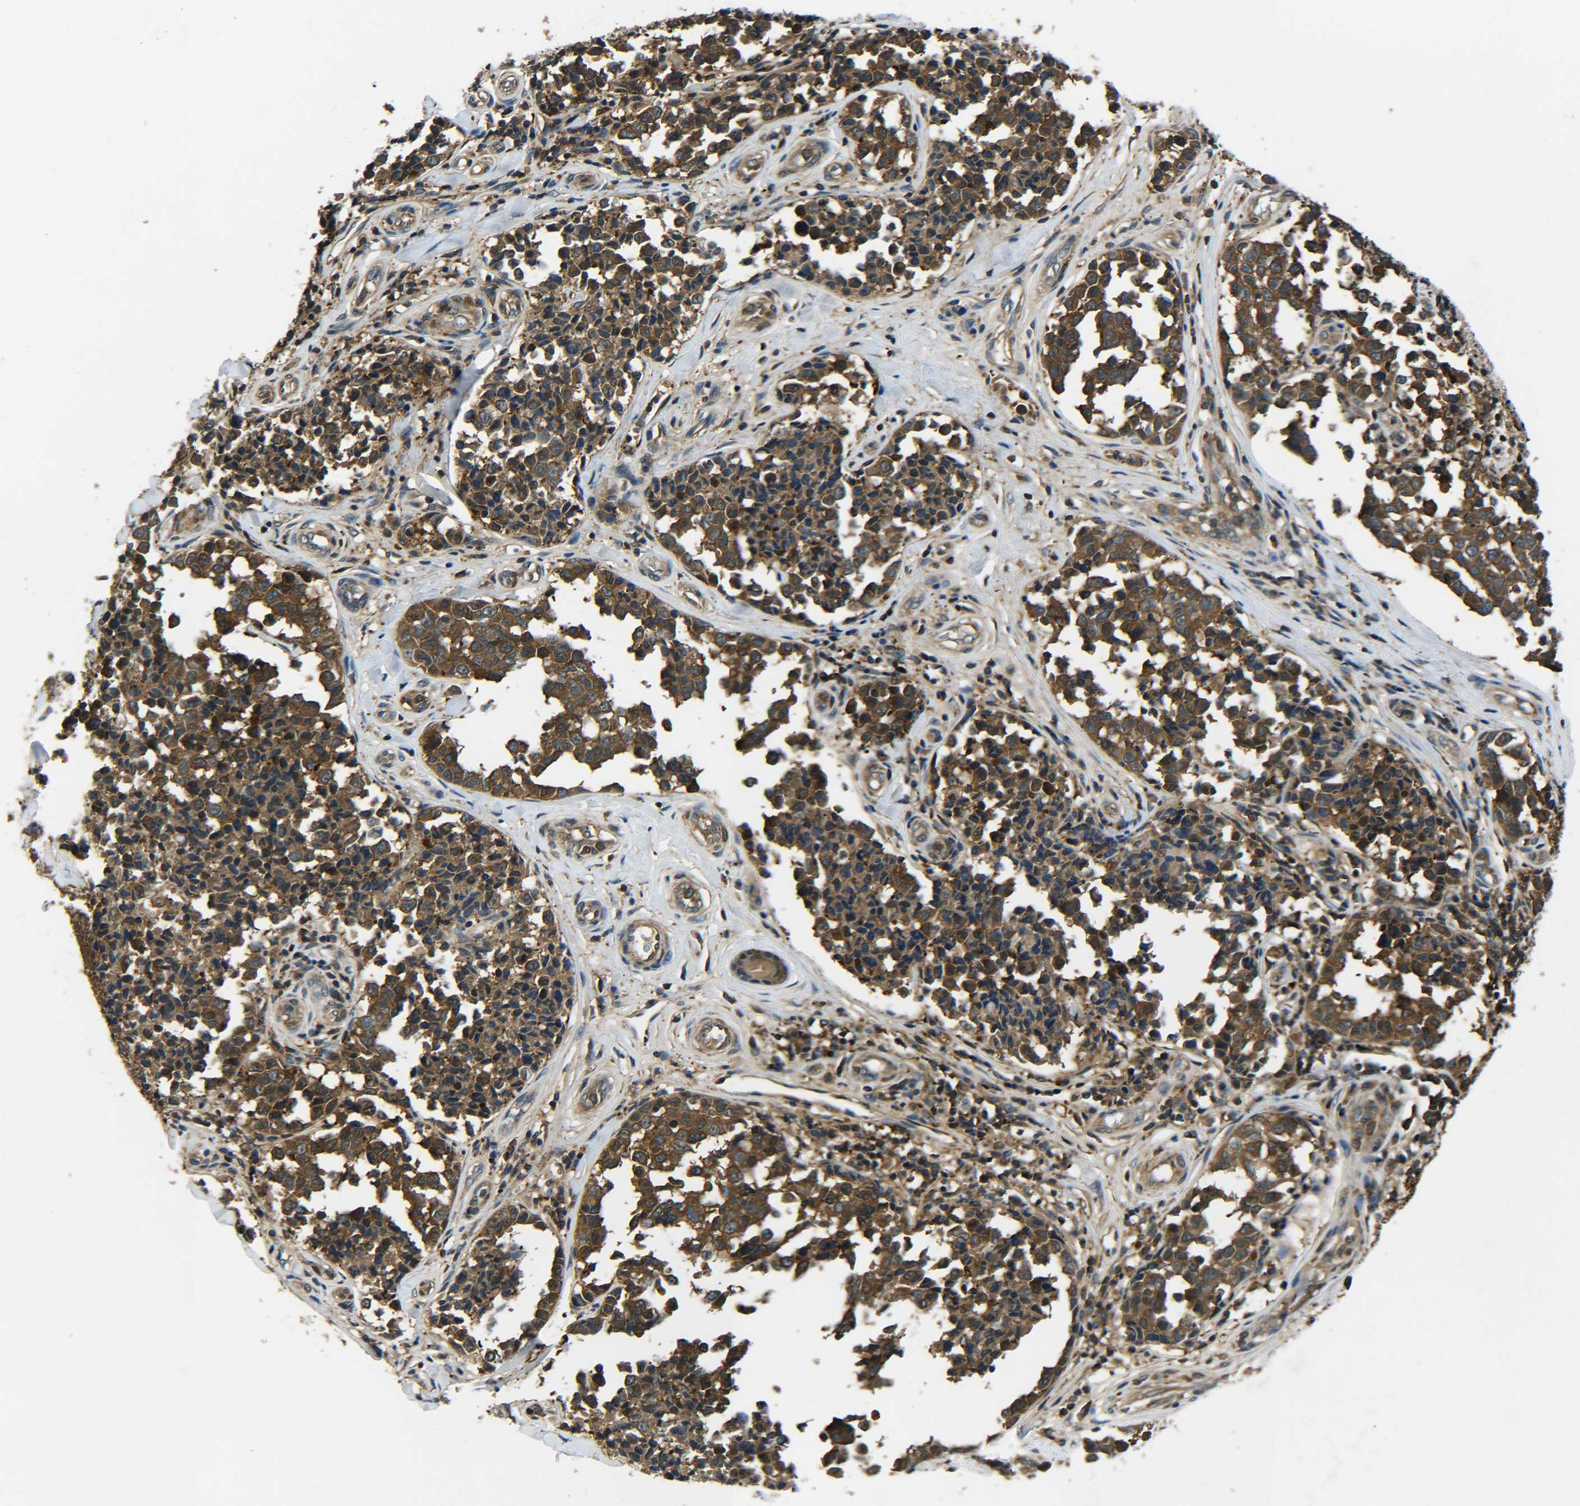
{"staining": {"intensity": "strong", "quantity": ">75%", "location": "cytoplasmic/membranous"}, "tissue": "melanoma", "cell_type": "Tumor cells", "image_type": "cancer", "snomed": [{"axis": "morphology", "description": "Malignant melanoma, NOS"}, {"axis": "topography", "description": "Skin"}], "caption": "Protein positivity by immunohistochemistry shows strong cytoplasmic/membranous expression in about >75% of tumor cells in malignant melanoma.", "gene": "PREB", "patient": {"sex": "female", "age": 64}}